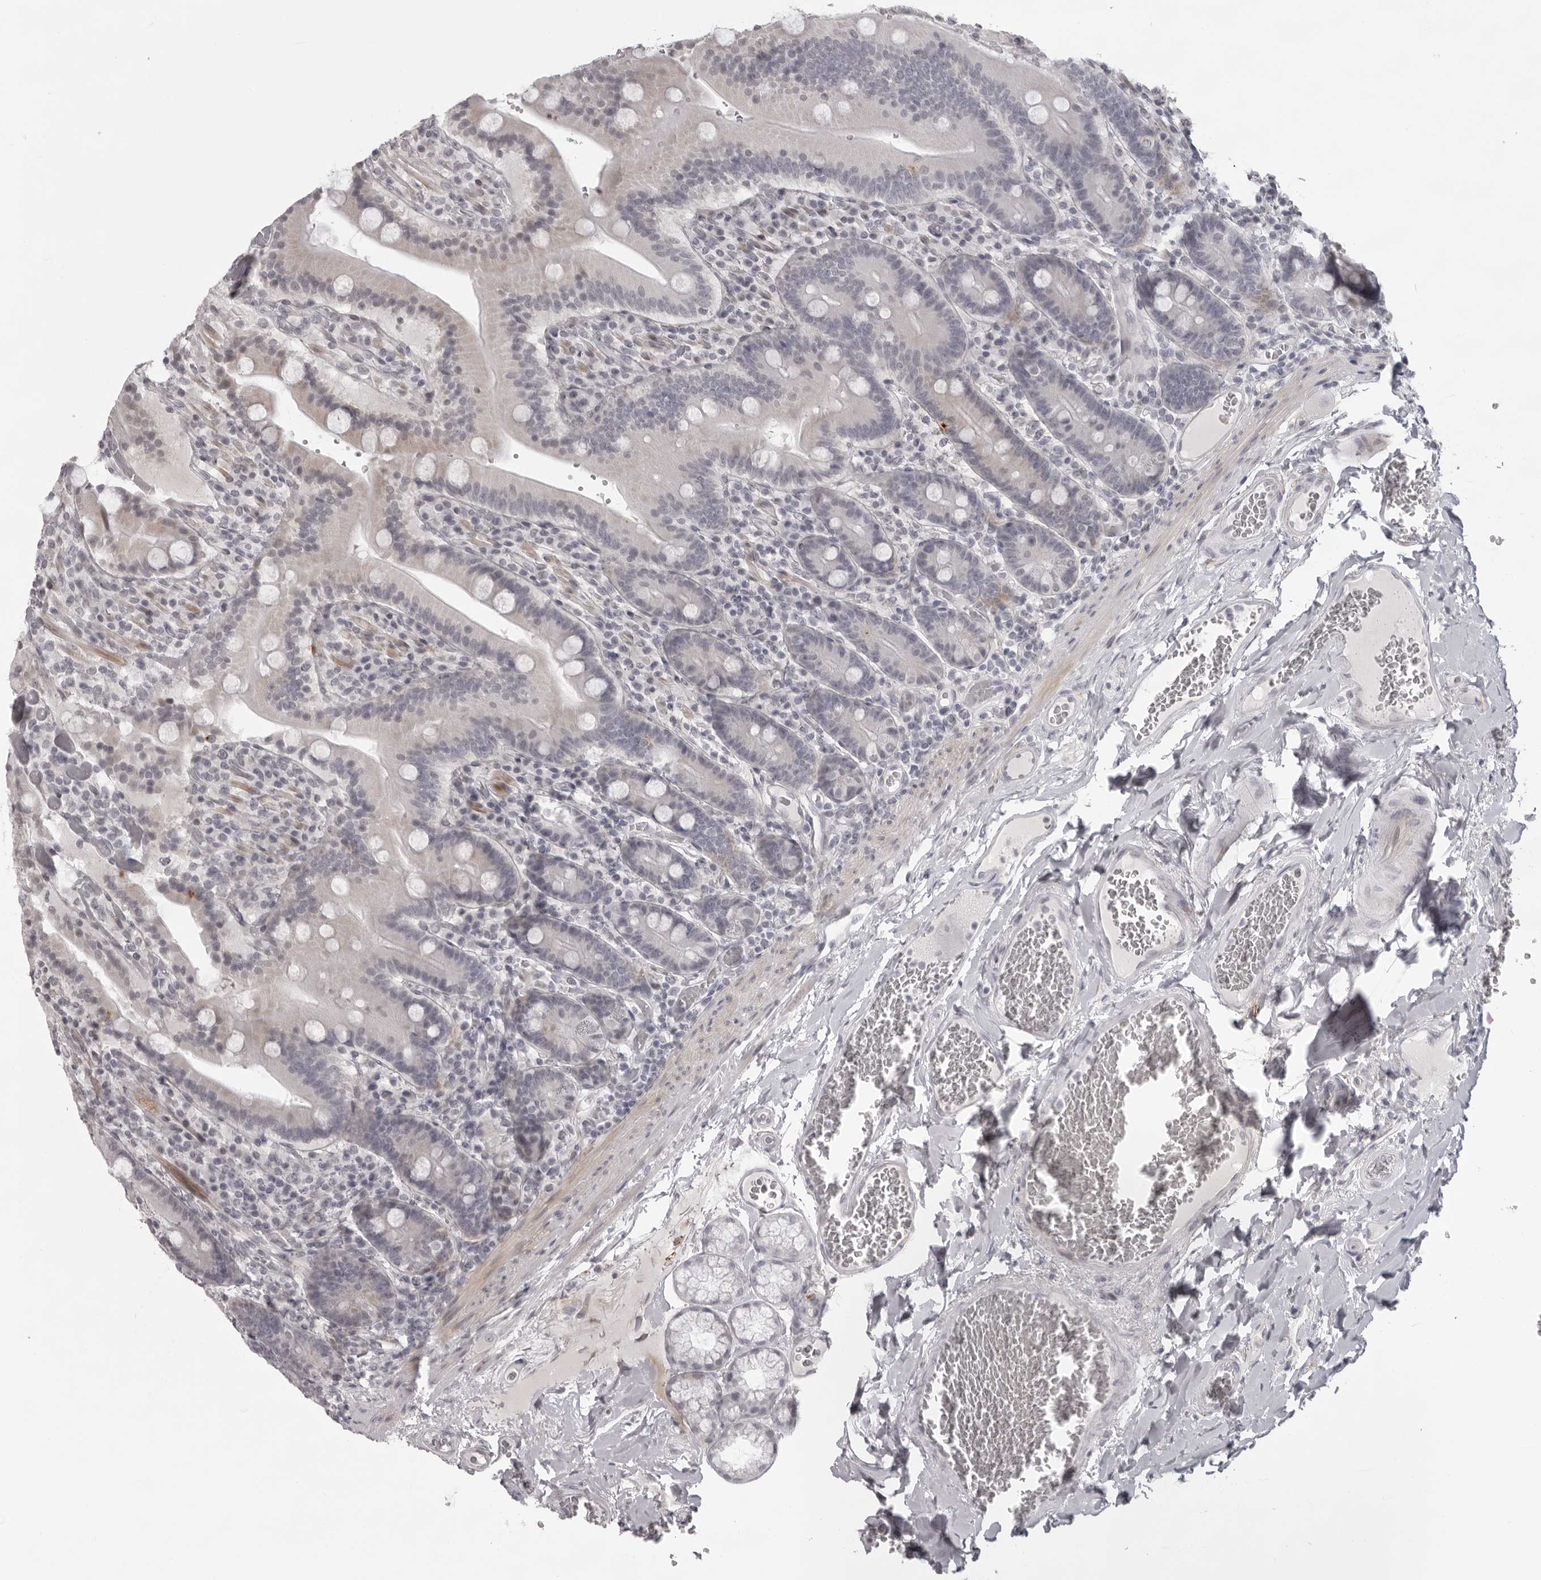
{"staining": {"intensity": "strong", "quantity": "<25%", "location": "cytoplasmic/membranous"}, "tissue": "duodenum", "cell_type": "Glandular cells", "image_type": "normal", "snomed": [{"axis": "morphology", "description": "Normal tissue, NOS"}, {"axis": "topography", "description": "Duodenum"}], "caption": "The histopathology image exhibits a brown stain indicating the presence of a protein in the cytoplasmic/membranous of glandular cells in duodenum. (DAB IHC with brightfield microscopy, high magnification).", "gene": "NUDT18", "patient": {"sex": "female", "age": 62}}